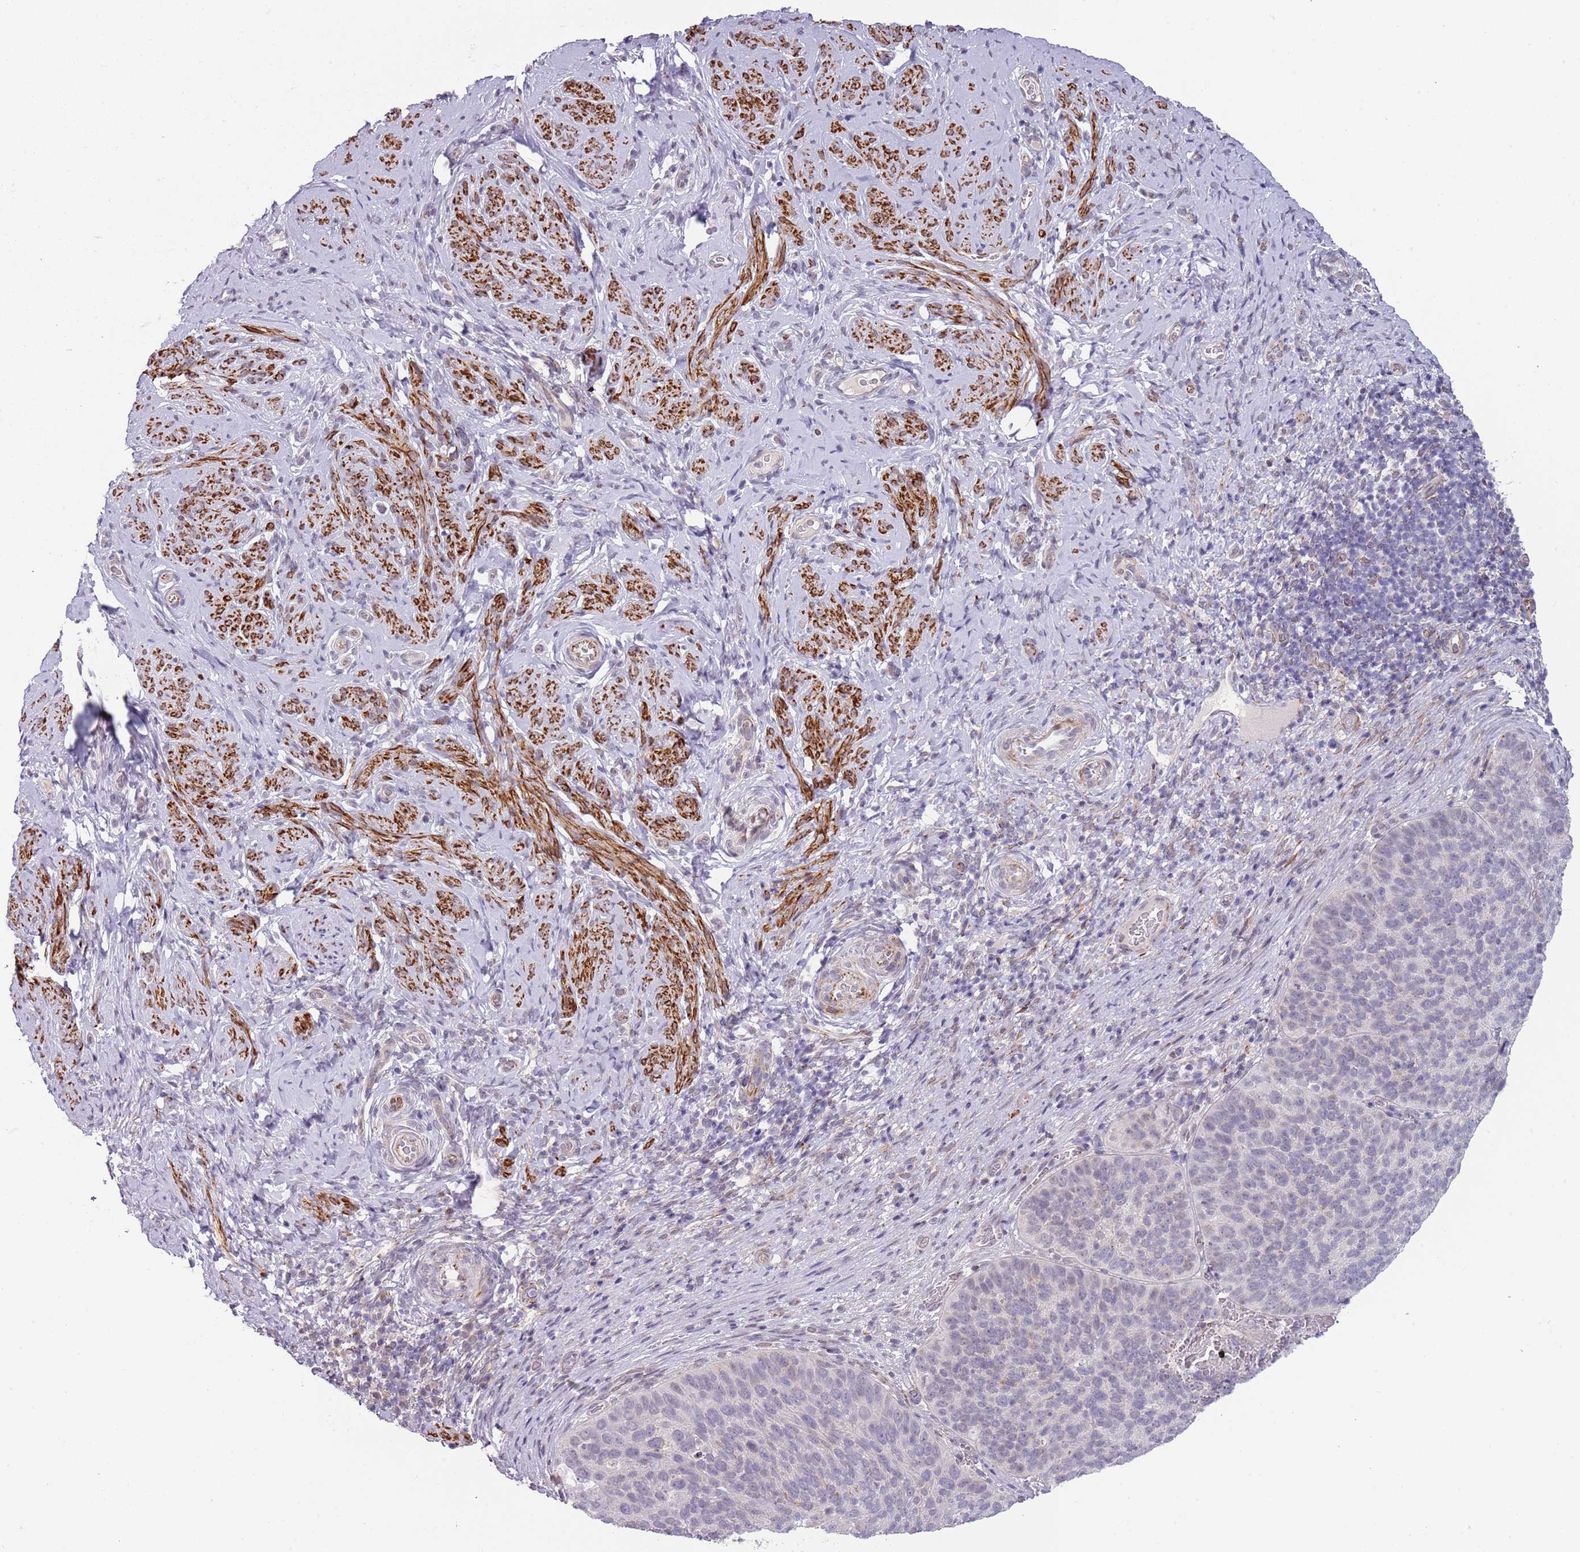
{"staining": {"intensity": "negative", "quantity": "none", "location": "none"}, "tissue": "cervical cancer", "cell_type": "Tumor cells", "image_type": "cancer", "snomed": [{"axis": "morphology", "description": "Squamous cell carcinoma, NOS"}, {"axis": "topography", "description": "Cervix"}], "caption": "This is an immunohistochemistry photomicrograph of human cervical cancer (squamous cell carcinoma). There is no staining in tumor cells.", "gene": "NBPF3", "patient": {"sex": "female", "age": 80}}